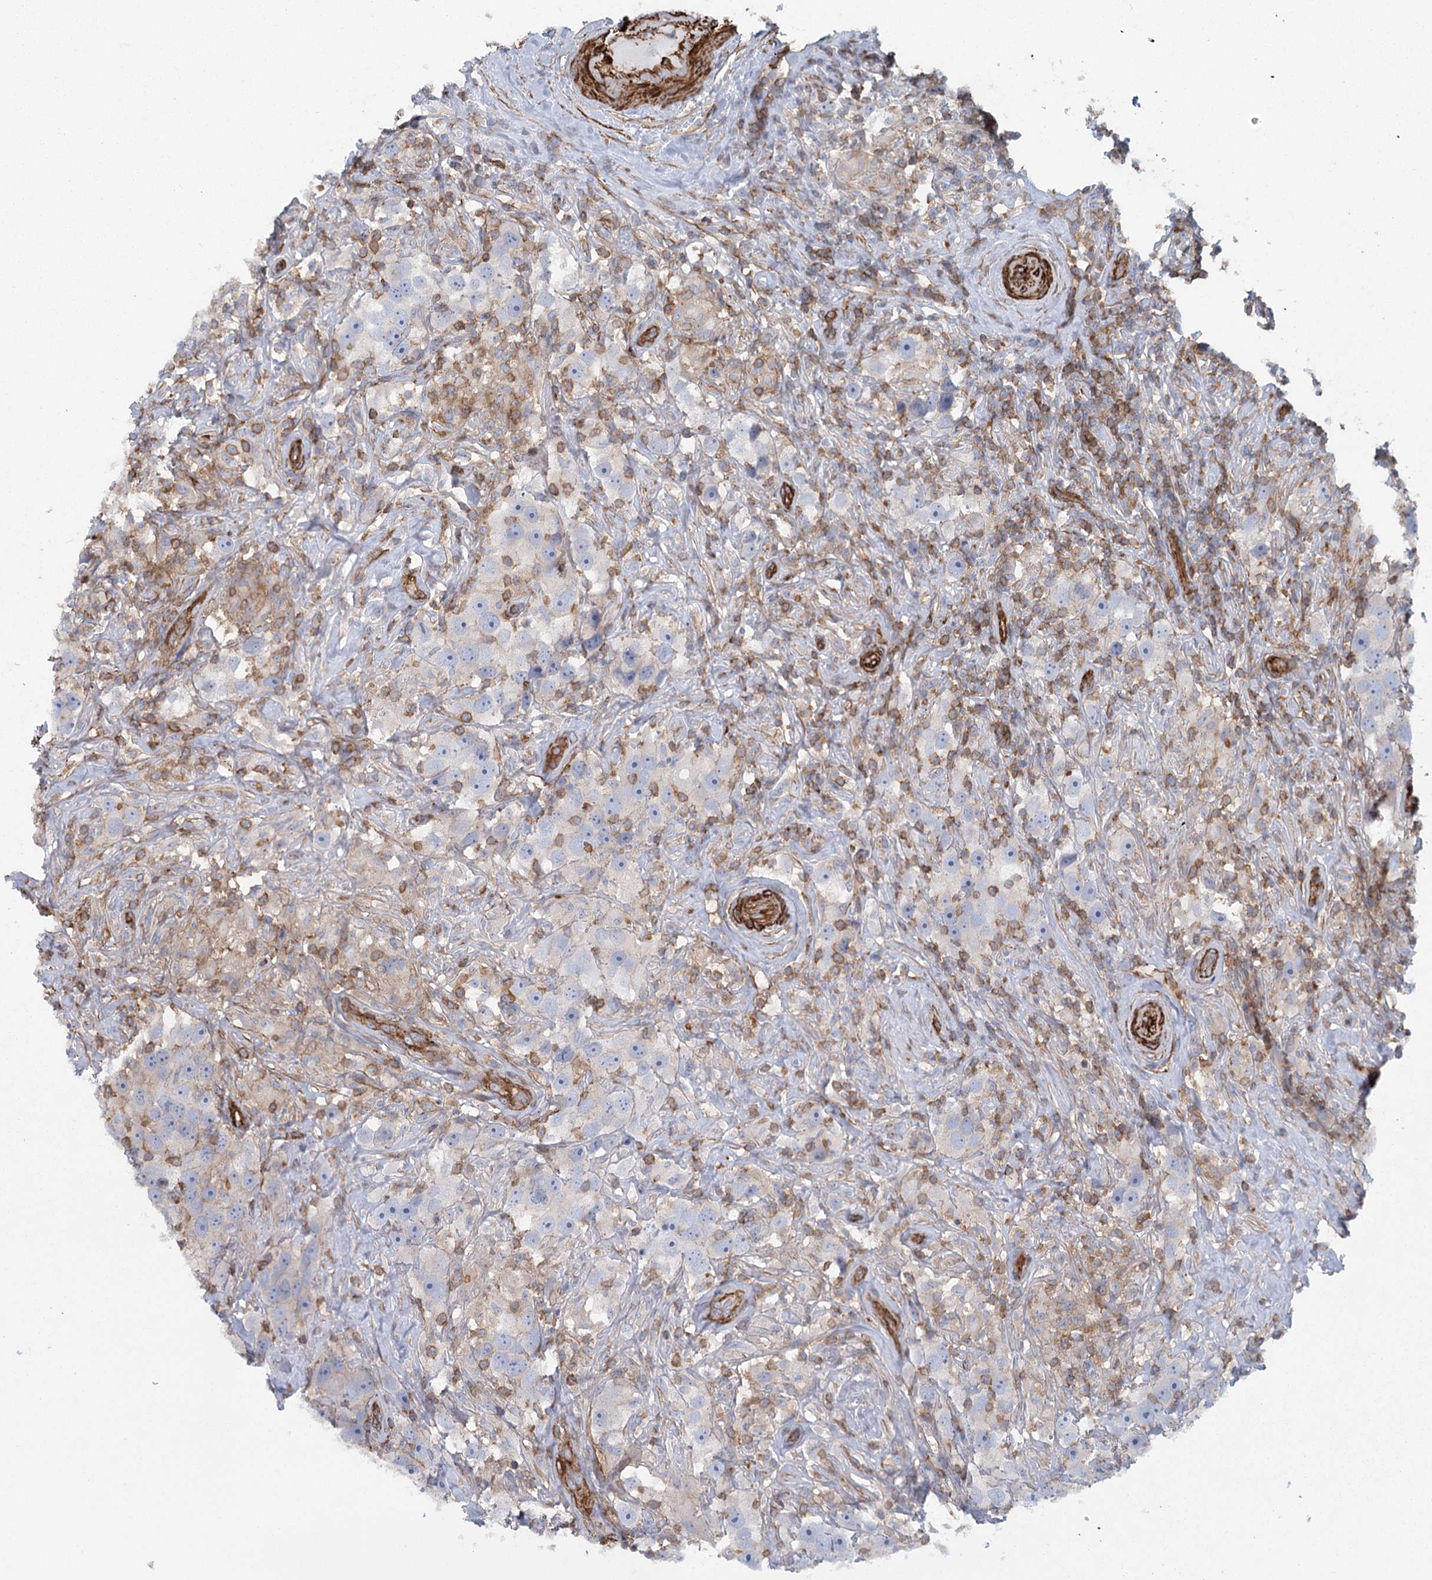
{"staining": {"intensity": "negative", "quantity": "none", "location": "none"}, "tissue": "testis cancer", "cell_type": "Tumor cells", "image_type": "cancer", "snomed": [{"axis": "morphology", "description": "Seminoma, NOS"}, {"axis": "topography", "description": "Testis"}], "caption": "An image of testis cancer (seminoma) stained for a protein displays no brown staining in tumor cells.", "gene": "IFT46", "patient": {"sex": "male", "age": 49}}